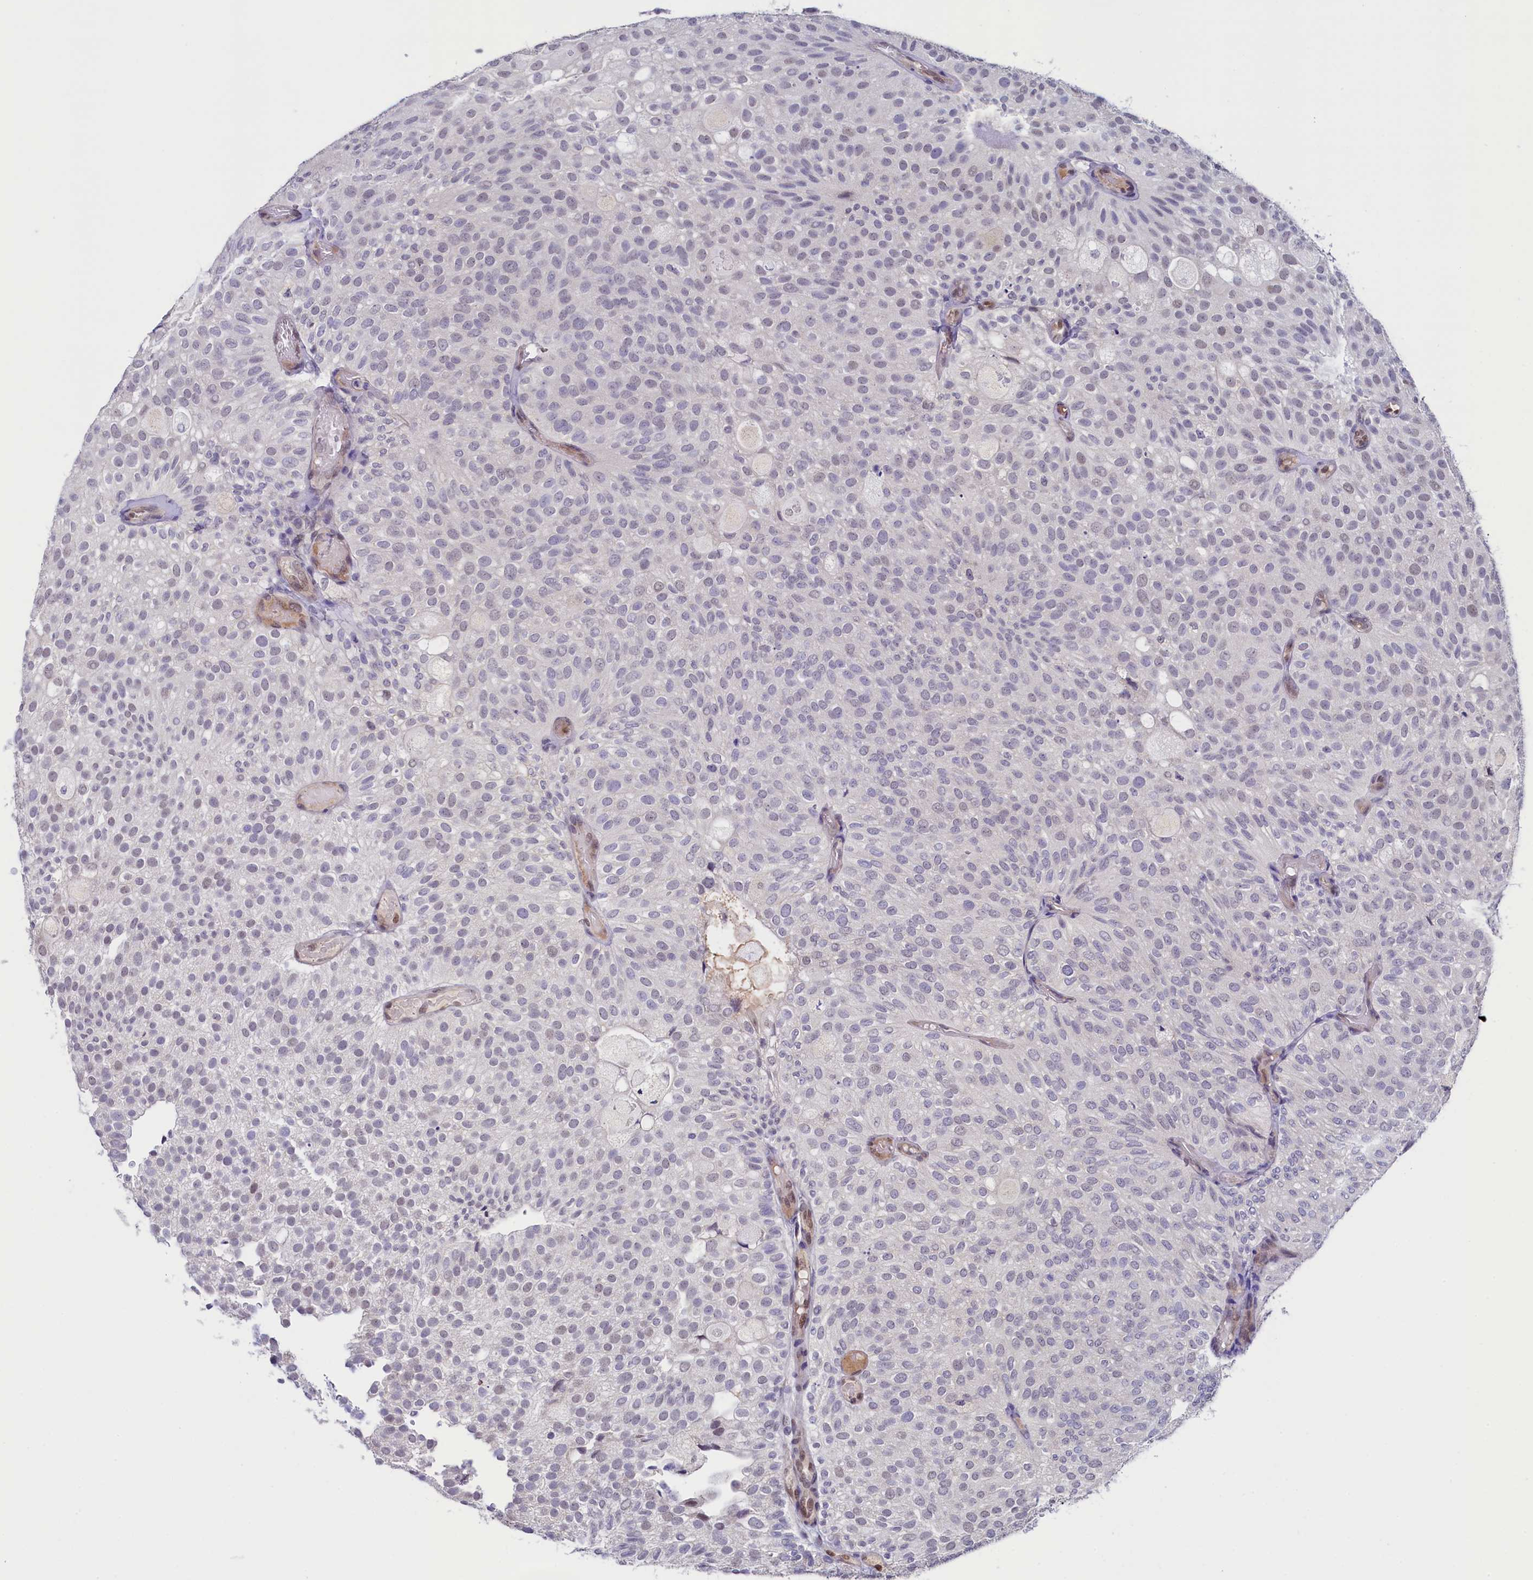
{"staining": {"intensity": "weak", "quantity": "25%-75%", "location": "nuclear"}, "tissue": "urothelial cancer", "cell_type": "Tumor cells", "image_type": "cancer", "snomed": [{"axis": "morphology", "description": "Urothelial carcinoma, Low grade"}, {"axis": "topography", "description": "Urinary bladder"}], "caption": "Low-grade urothelial carcinoma stained for a protein (brown) displays weak nuclear positive expression in approximately 25%-75% of tumor cells.", "gene": "FLYWCH2", "patient": {"sex": "male", "age": 78}}